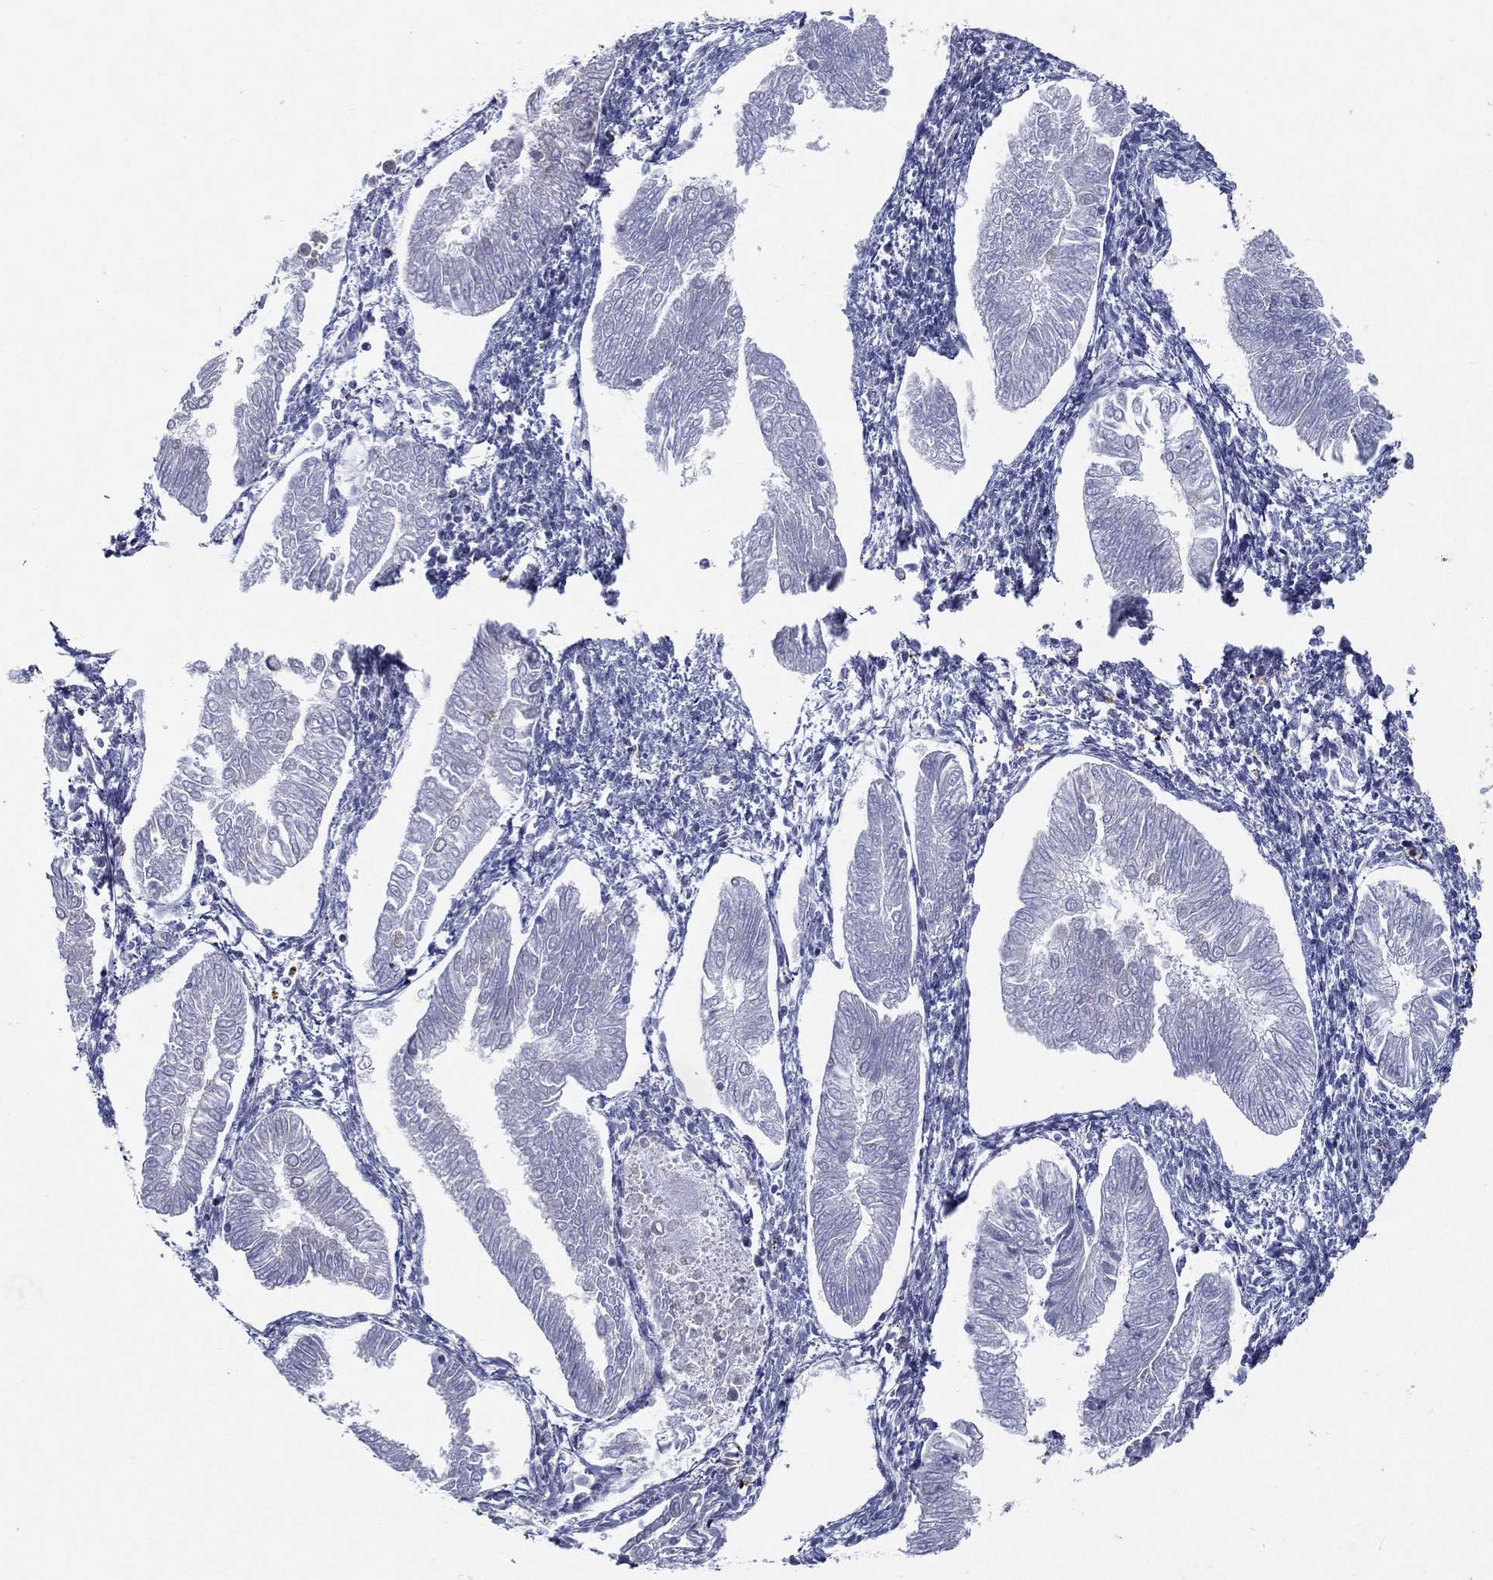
{"staining": {"intensity": "negative", "quantity": "none", "location": "none"}, "tissue": "endometrial cancer", "cell_type": "Tumor cells", "image_type": "cancer", "snomed": [{"axis": "morphology", "description": "Adenocarcinoma, NOS"}, {"axis": "topography", "description": "Endometrium"}], "caption": "A histopathology image of human endometrial adenocarcinoma is negative for staining in tumor cells. (DAB IHC, high magnification).", "gene": "SFXN1", "patient": {"sex": "female", "age": 53}}